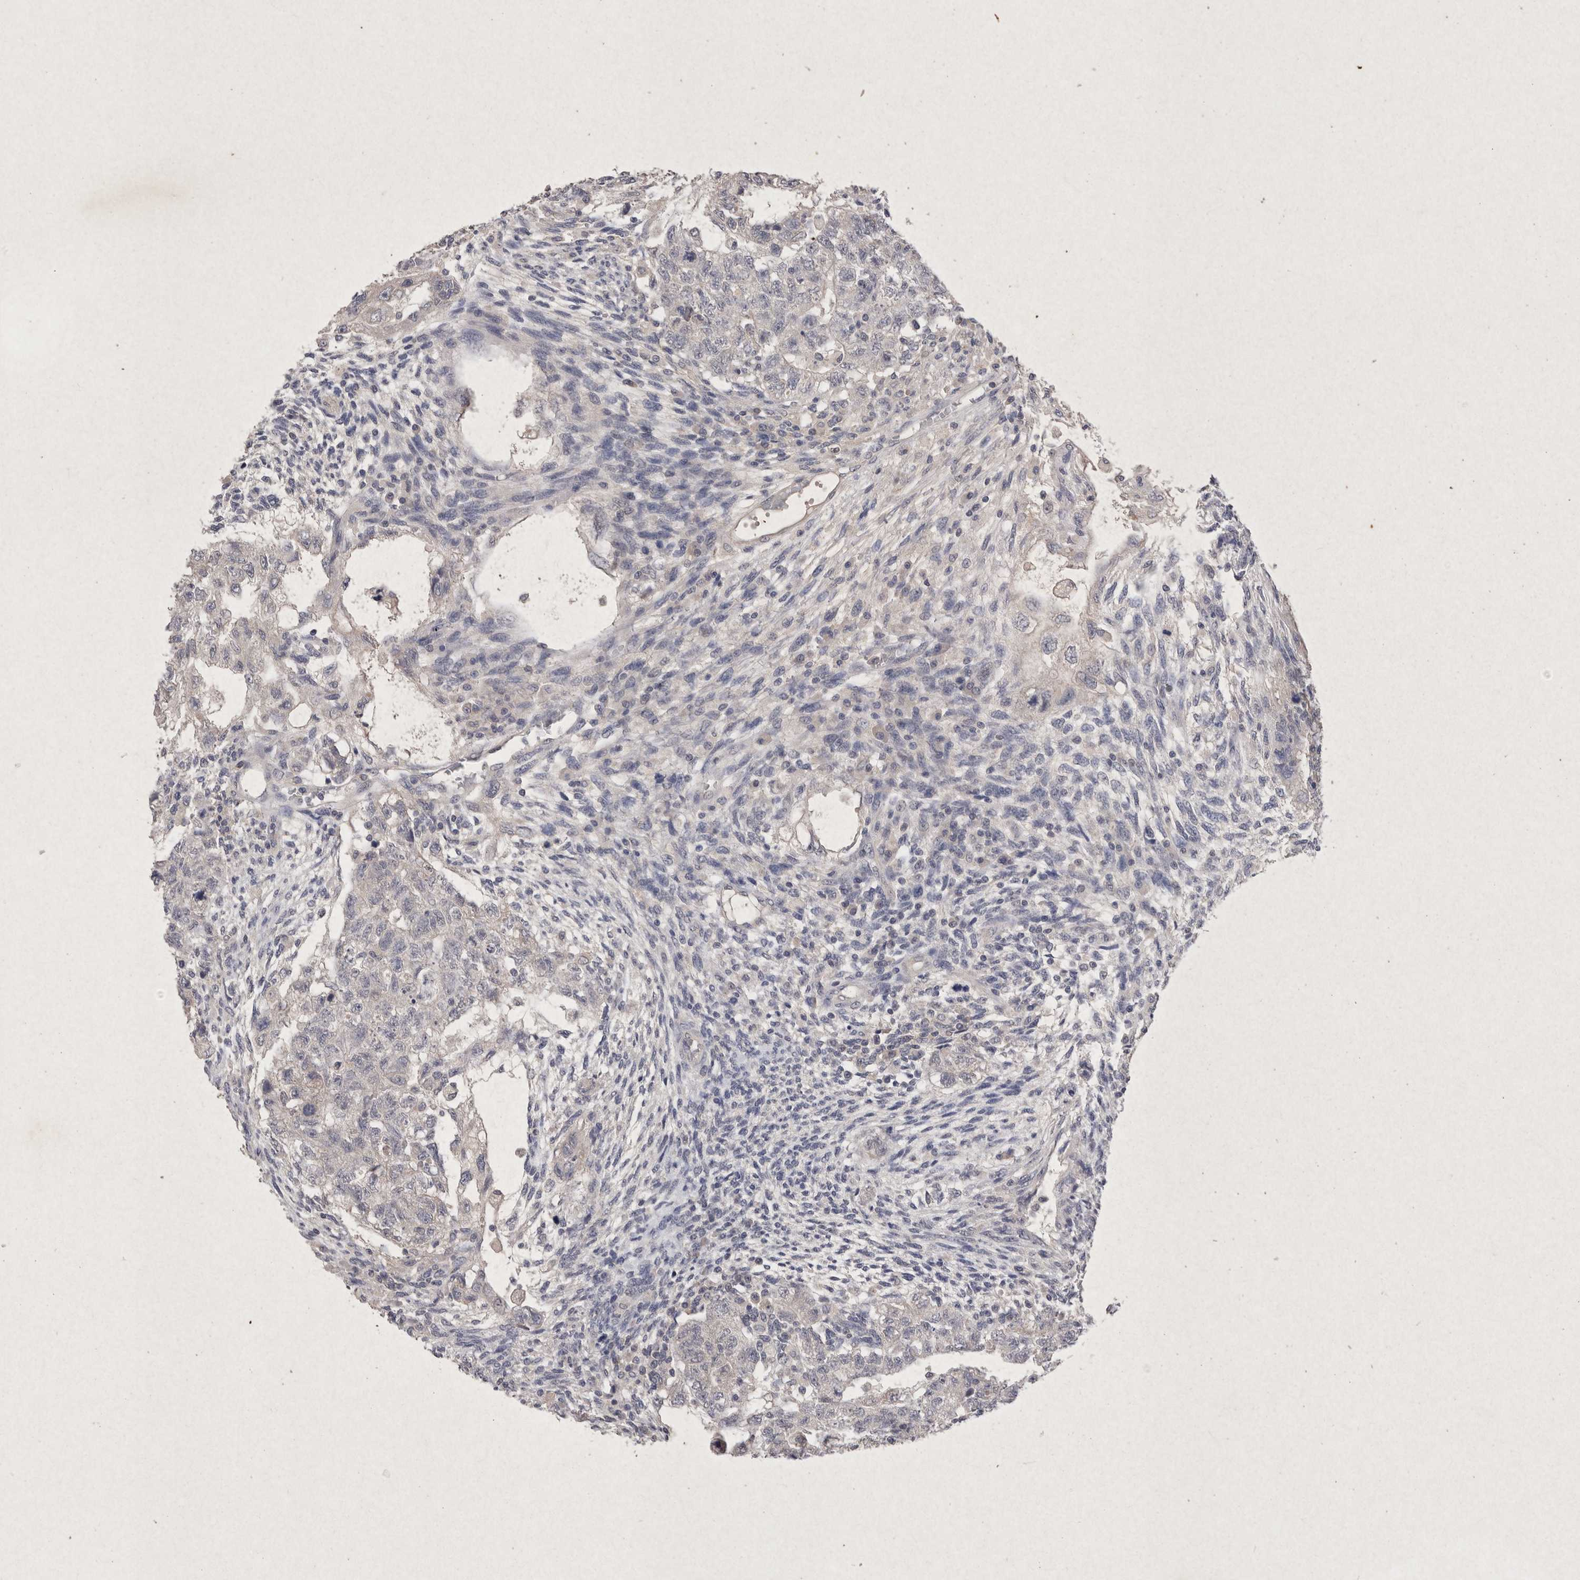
{"staining": {"intensity": "negative", "quantity": "none", "location": "none"}, "tissue": "testis cancer", "cell_type": "Tumor cells", "image_type": "cancer", "snomed": [{"axis": "morphology", "description": "Normal tissue, NOS"}, {"axis": "morphology", "description": "Carcinoma, Embryonal, NOS"}, {"axis": "topography", "description": "Testis"}], "caption": "High power microscopy micrograph of an IHC image of testis embryonal carcinoma, revealing no significant staining in tumor cells.", "gene": "RASSF3", "patient": {"sex": "male", "age": 36}}